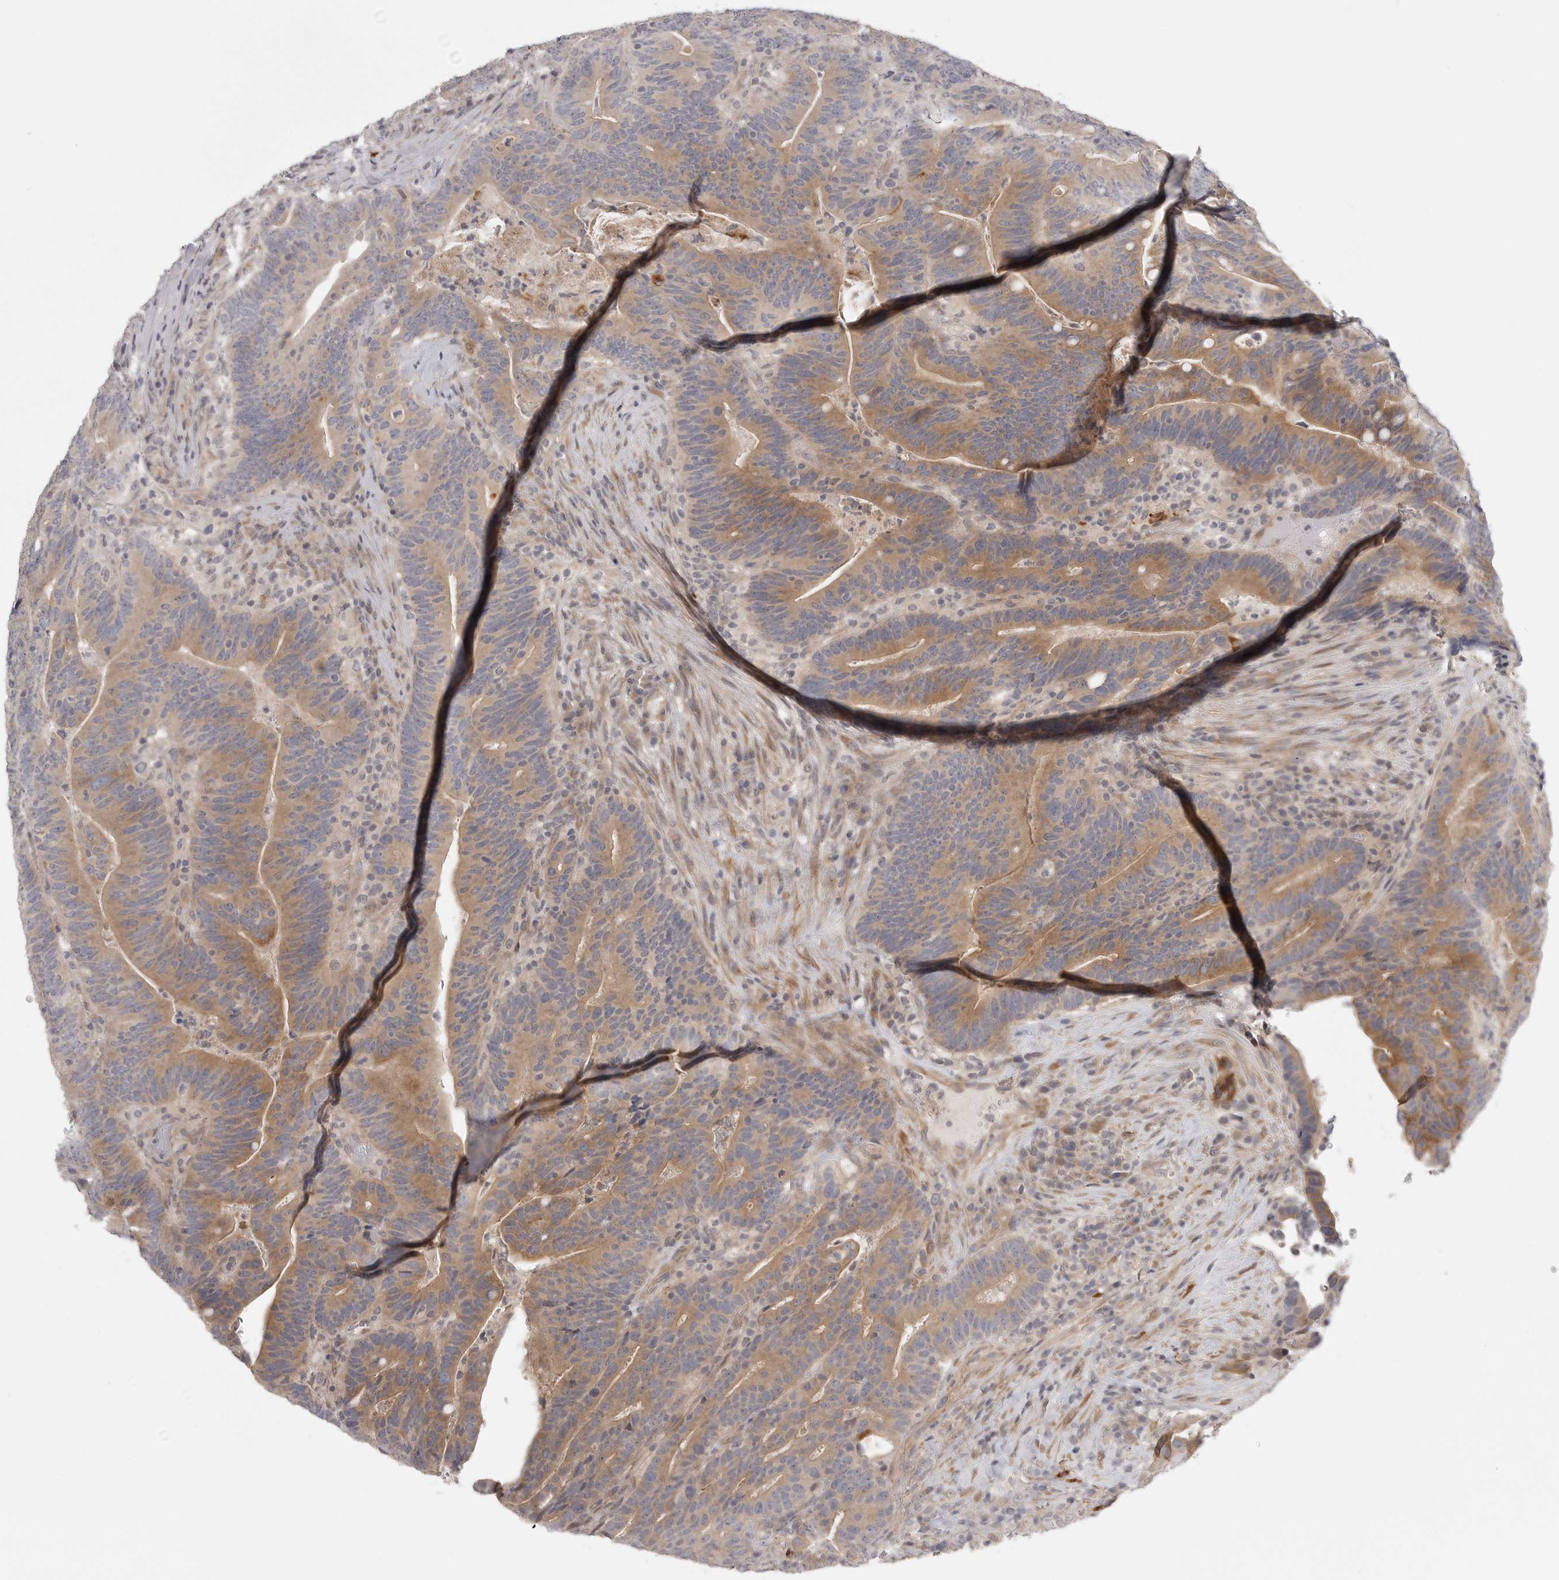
{"staining": {"intensity": "moderate", "quantity": ">75%", "location": "cytoplasmic/membranous"}, "tissue": "colorectal cancer", "cell_type": "Tumor cells", "image_type": "cancer", "snomed": [{"axis": "morphology", "description": "Adenocarcinoma, NOS"}, {"axis": "topography", "description": "Colon"}], "caption": "Immunohistochemistry of colorectal cancer demonstrates medium levels of moderate cytoplasmic/membranous positivity in about >75% of tumor cells.", "gene": "CCPG1", "patient": {"sex": "female", "age": 66}}